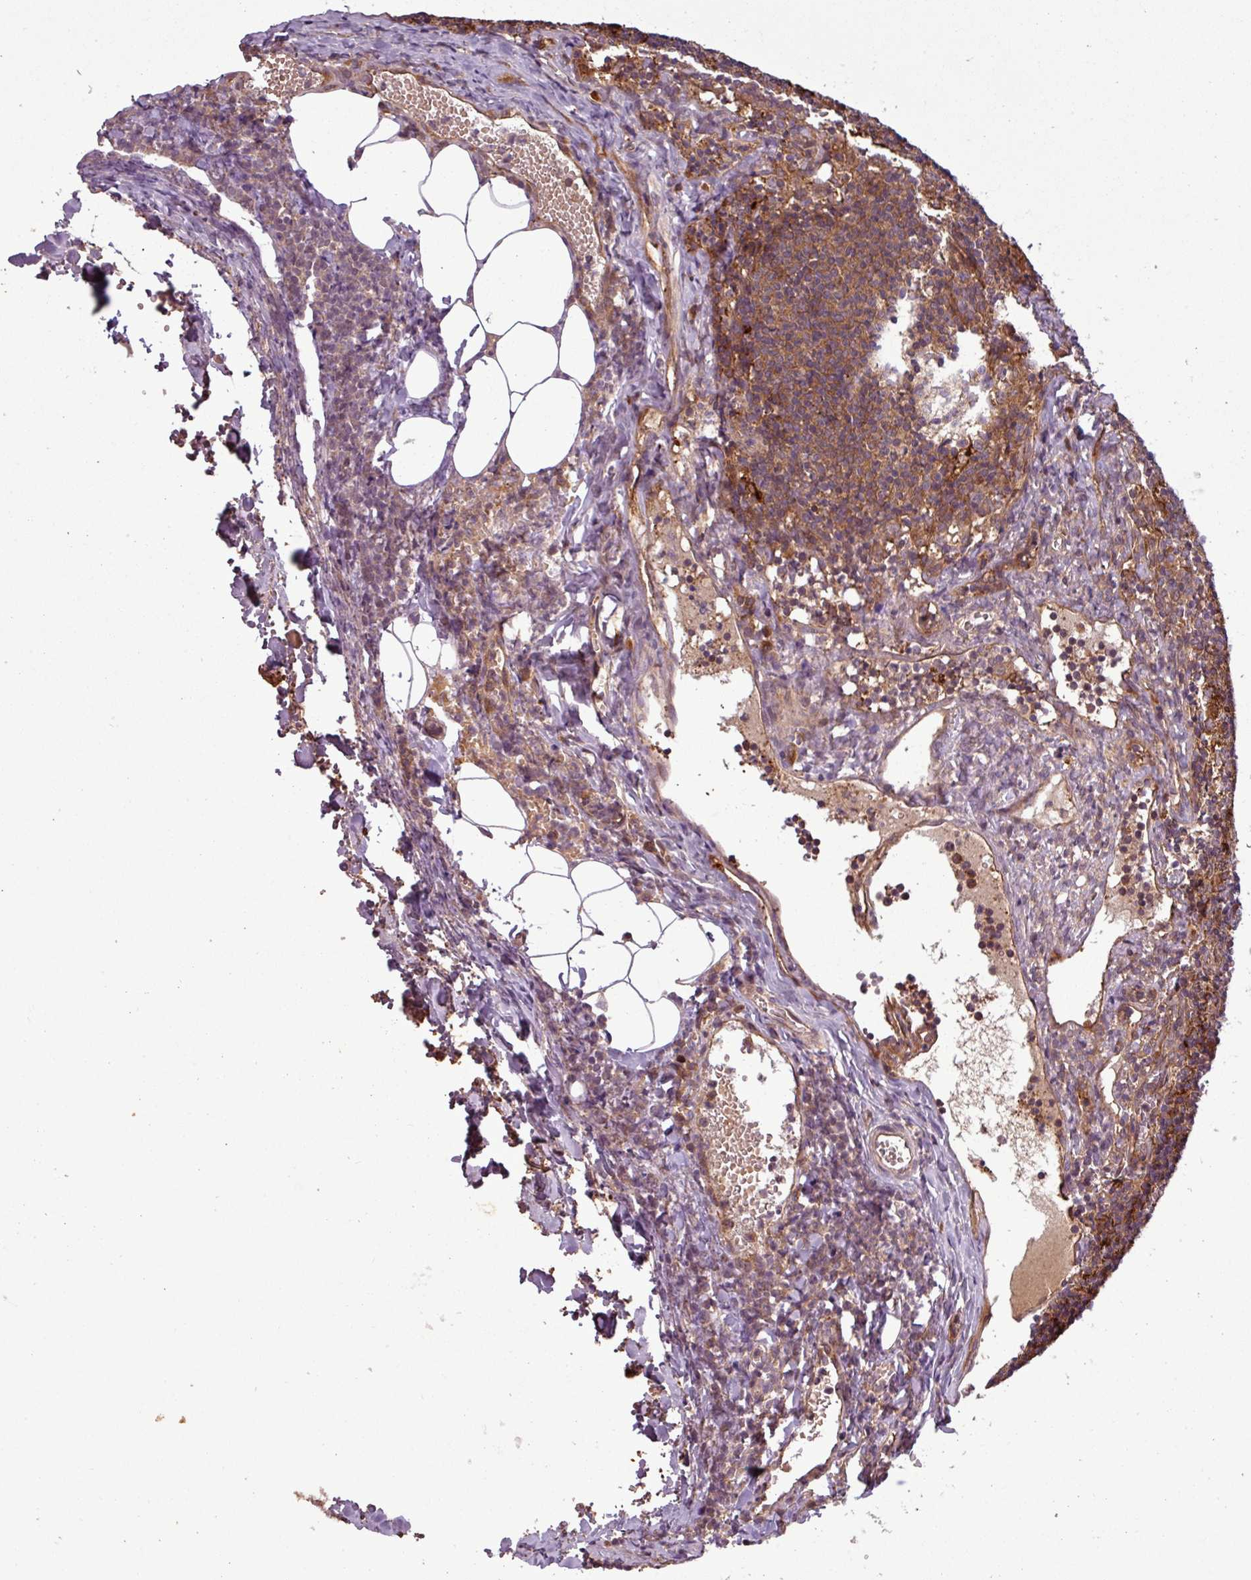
{"staining": {"intensity": "strong", "quantity": ">75%", "location": "cytoplasmic/membranous"}, "tissue": "lymph node", "cell_type": "Germinal center cells", "image_type": "normal", "snomed": [{"axis": "morphology", "description": "Normal tissue, NOS"}, {"axis": "topography", "description": "Lymph node"}], "caption": "A micrograph showing strong cytoplasmic/membranous positivity in about >75% of germinal center cells in normal lymph node, as visualized by brown immunohistochemical staining.", "gene": "SIRPB2", "patient": {"sex": "female", "age": 37}}